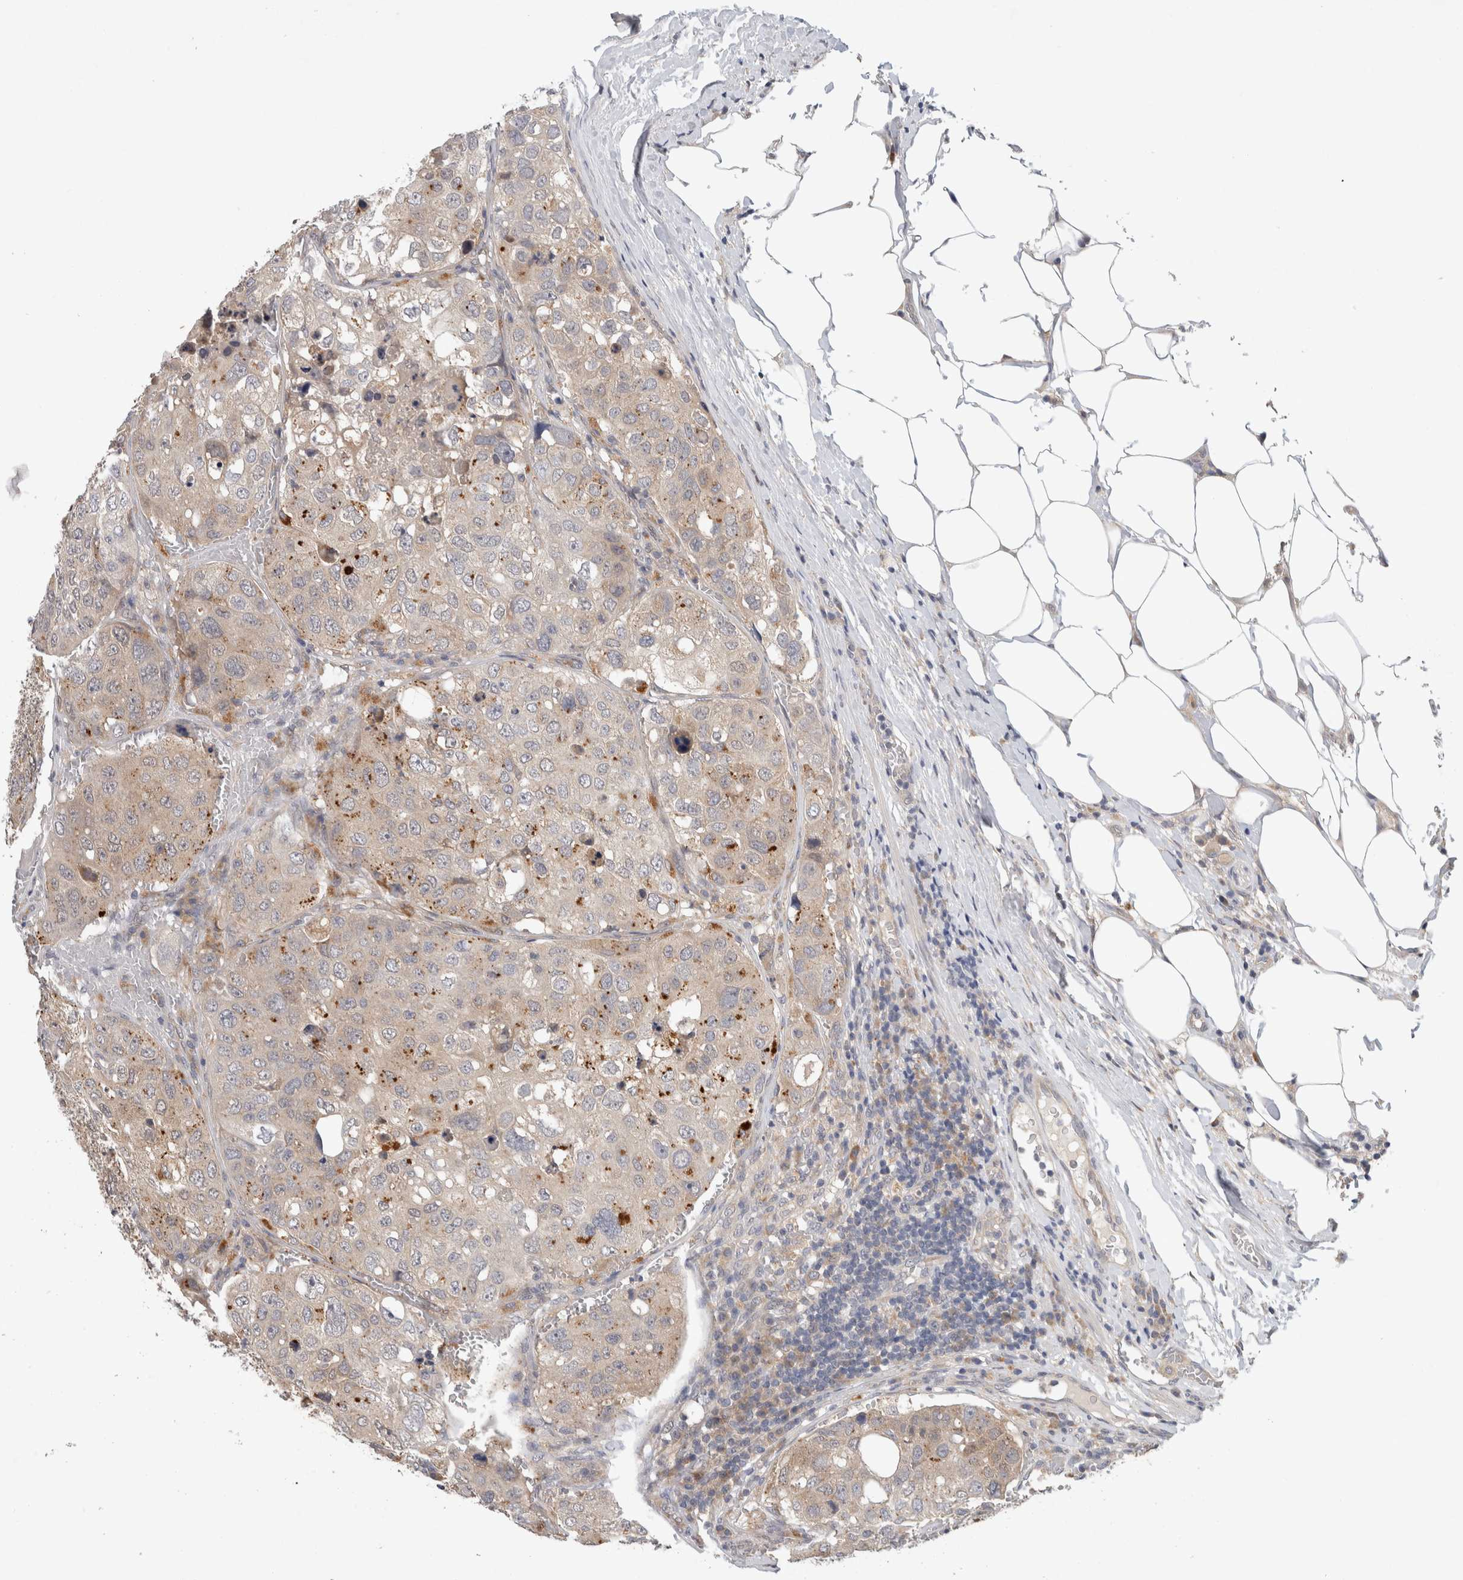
{"staining": {"intensity": "weak", "quantity": "25%-75%", "location": "cytoplasmic/membranous"}, "tissue": "urothelial cancer", "cell_type": "Tumor cells", "image_type": "cancer", "snomed": [{"axis": "morphology", "description": "Urothelial carcinoma, High grade"}, {"axis": "topography", "description": "Lymph node"}, {"axis": "topography", "description": "Urinary bladder"}], "caption": "A low amount of weak cytoplasmic/membranous positivity is seen in approximately 25%-75% of tumor cells in urothelial carcinoma (high-grade) tissue.", "gene": "SGK1", "patient": {"sex": "male", "age": 51}}